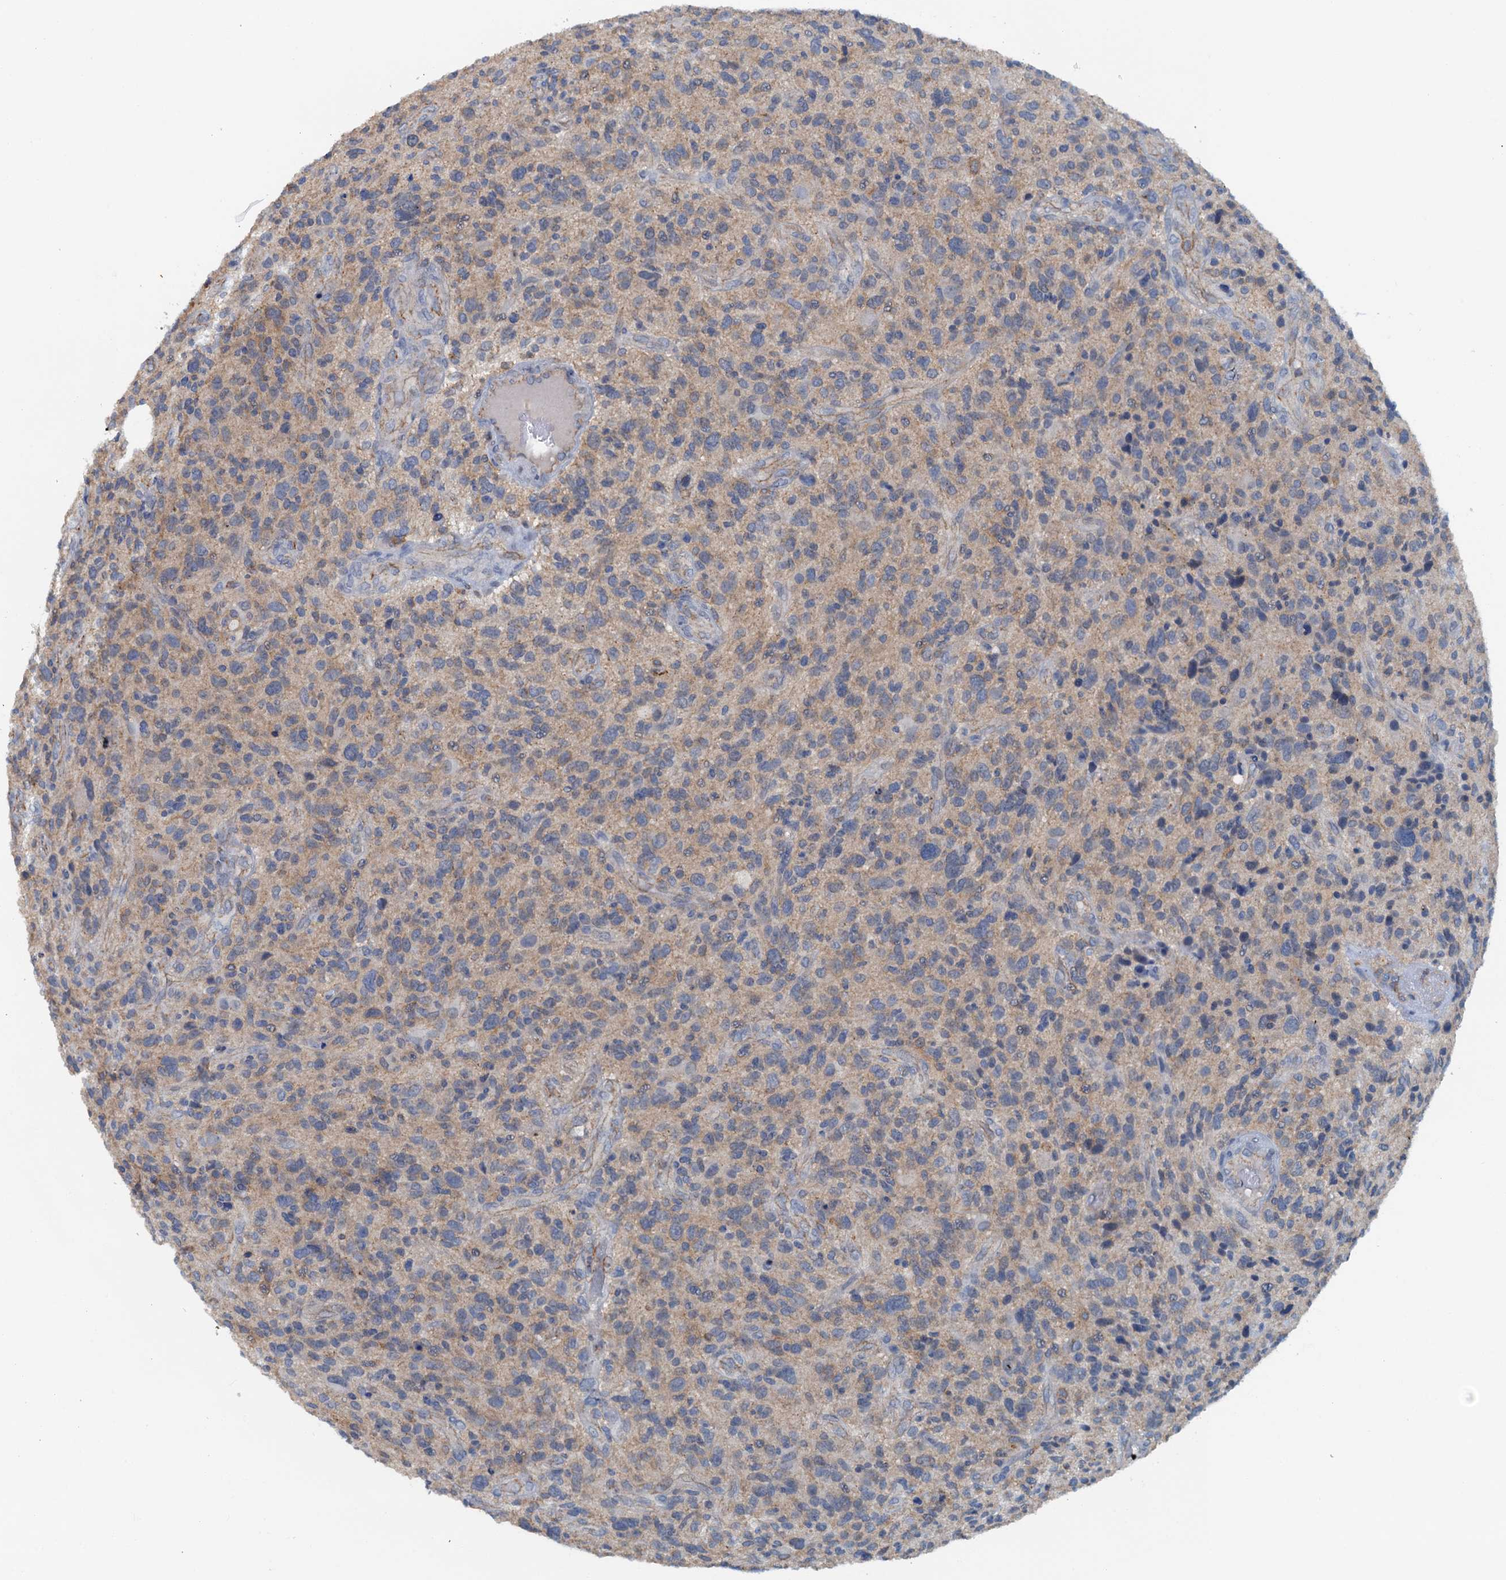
{"staining": {"intensity": "negative", "quantity": "none", "location": "none"}, "tissue": "glioma", "cell_type": "Tumor cells", "image_type": "cancer", "snomed": [{"axis": "morphology", "description": "Glioma, malignant, High grade"}, {"axis": "topography", "description": "Brain"}], "caption": "Immunohistochemical staining of human malignant high-grade glioma reveals no significant positivity in tumor cells.", "gene": "THAP10", "patient": {"sex": "male", "age": 47}}